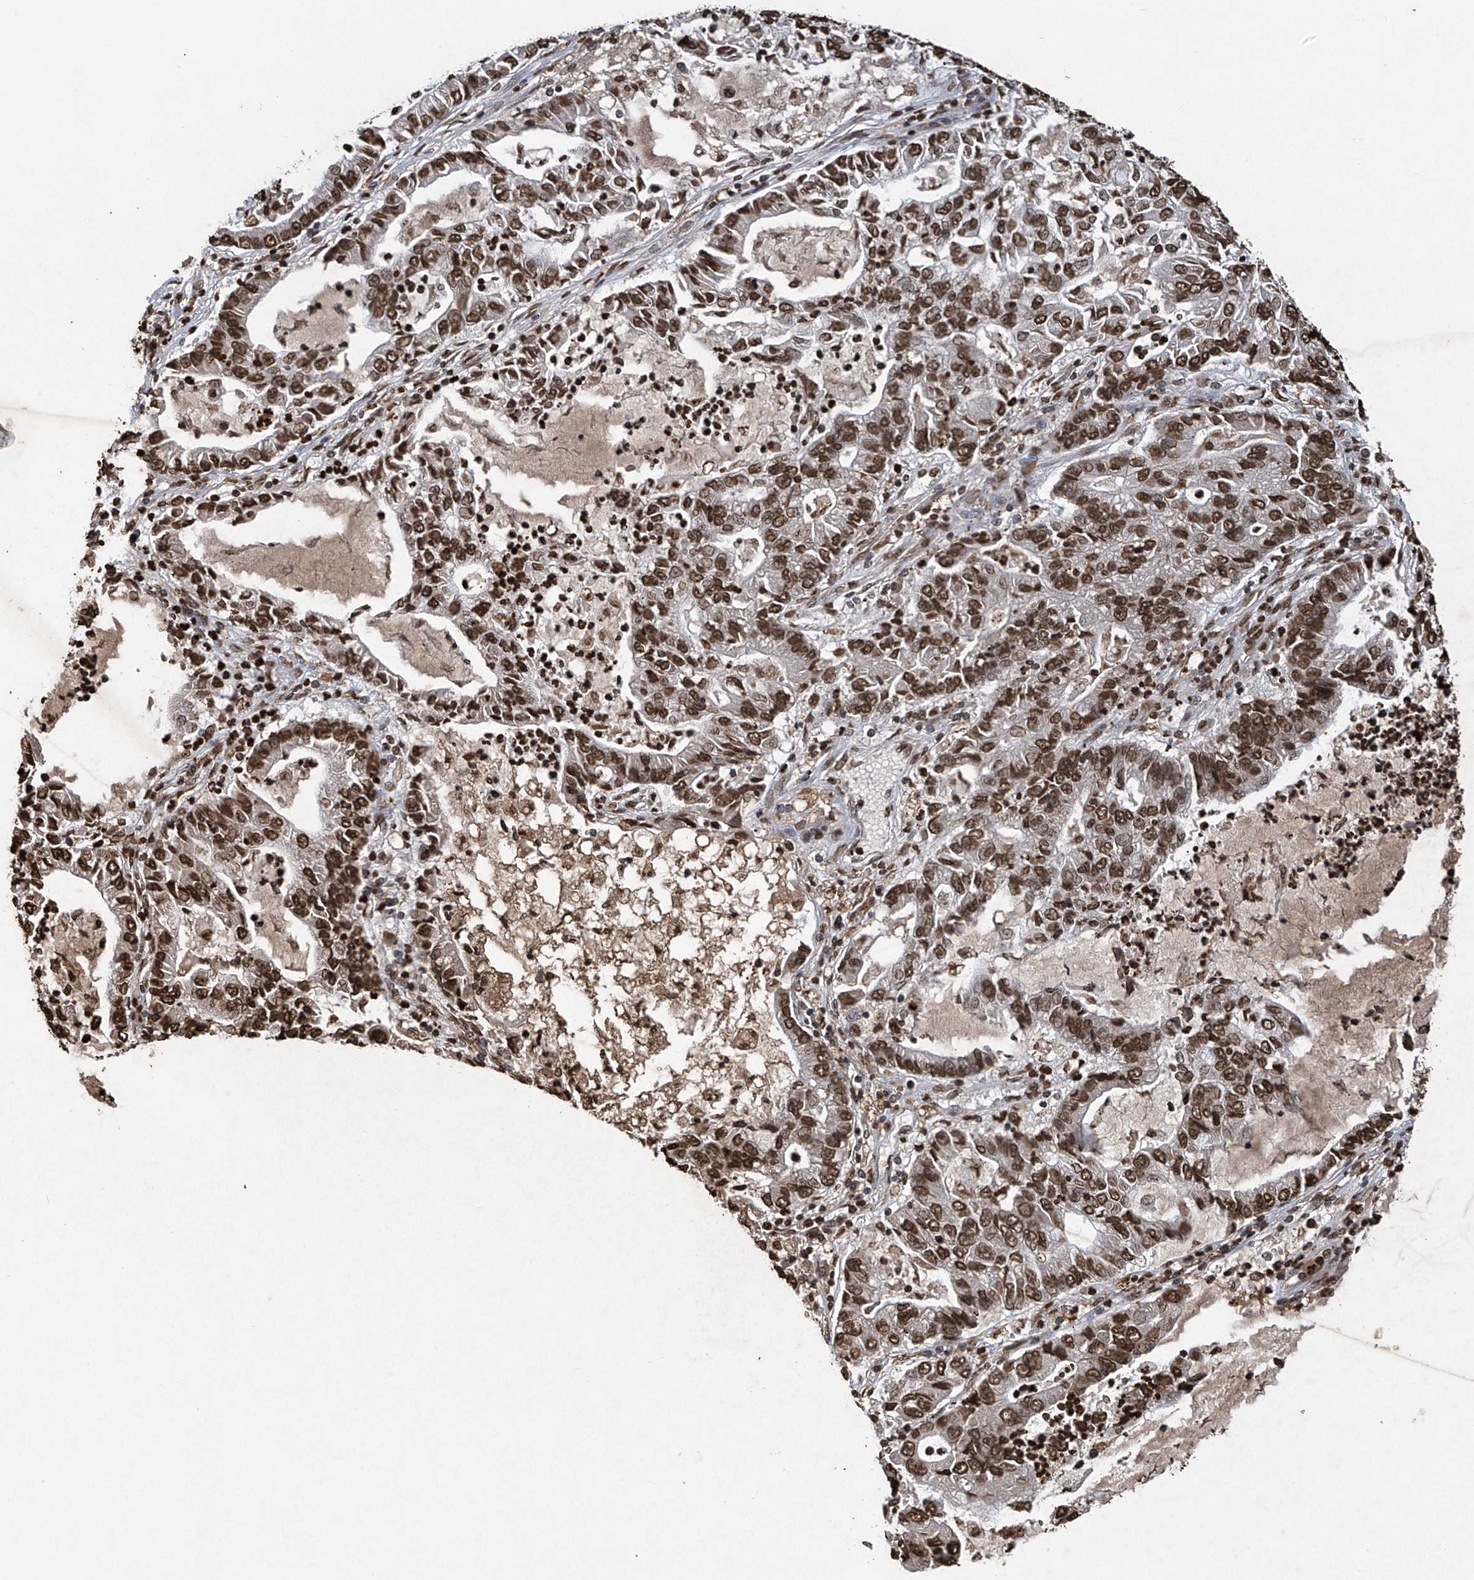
{"staining": {"intensity": "strong", "quantity": ">75%", "location": "nuclear"}, "tissue": "lung cancer", "cell_type": "Tumor cells", "image_type": "cancer", "snomed": [{"axis": "morphology", "description": "Adenocarcinoma, NOS"}, {"axis": "topography", "description": "Lung"}], "caption": "This is an image of IHC staining of lung adenocarcinoma, which shows strong positivity in the nuclear of tumor cells.", "gene": "H3-3A", "patient": {"sex": "female", "age": 51}}